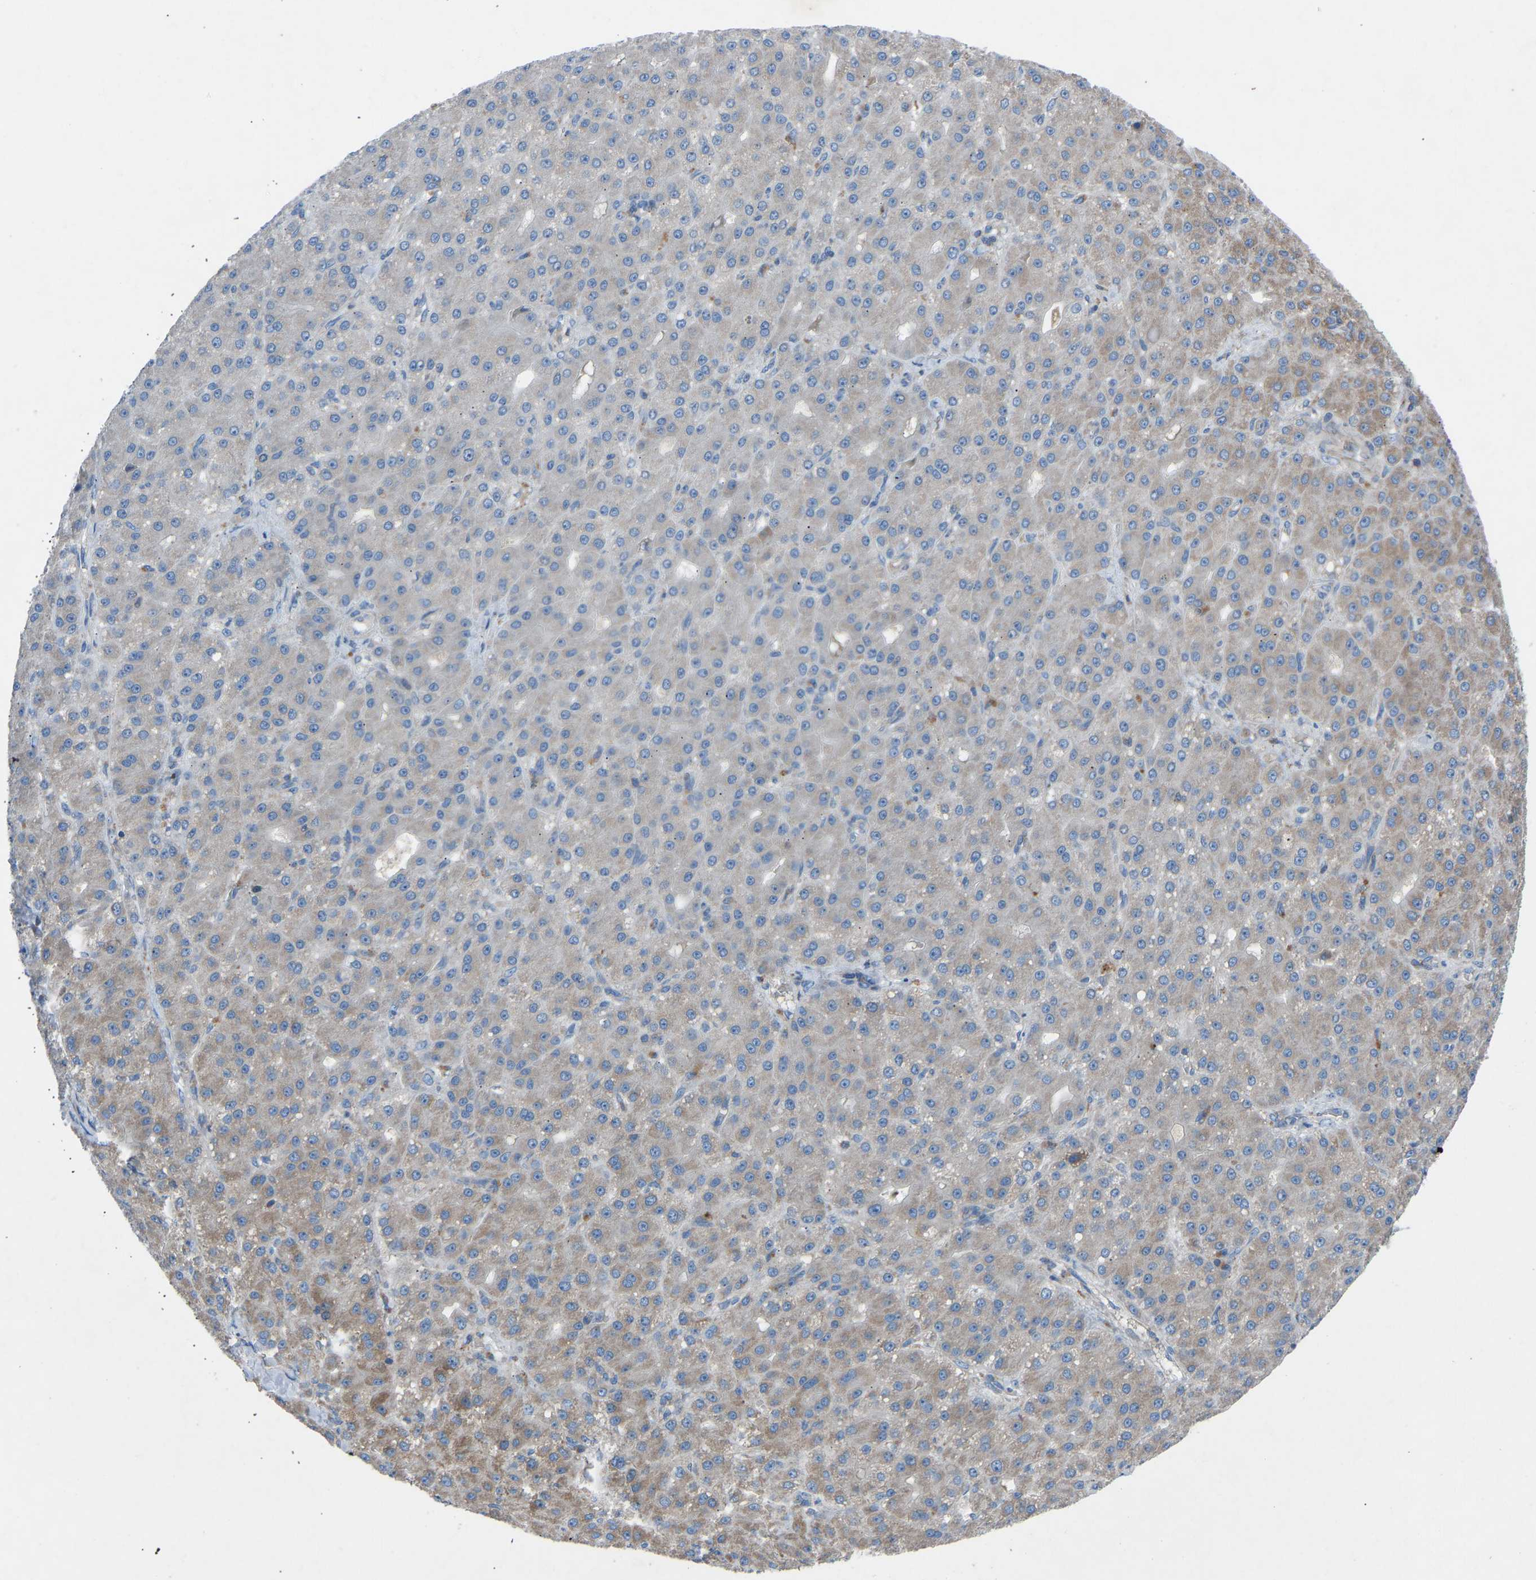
{"staining": {"intensity": "strong", "quantity": "25%-75%", "location": "cytoplasmic/membranous"}, "tissue": "liver cancer", "cell_type": "Tumor cells", "image_type": "cancer", "snomed": [{"axis": "morphology", "description": "Carcinoma, Hepatocellular, NOS"}, {"axis": "topography", "description": "Liver"}], "caption": "High-magnification brightfield microscopy of liver cancer (hepatocellular carcinoma) stained with DAB (brown) and counterstained with hematoxylin (blue). tumor cells exhibit strong cytoplasmic/membranous positivity is seen in about25%-75% of cells.", "gene": "GRK6", "patient": {"sex": "male", "age": 67}}